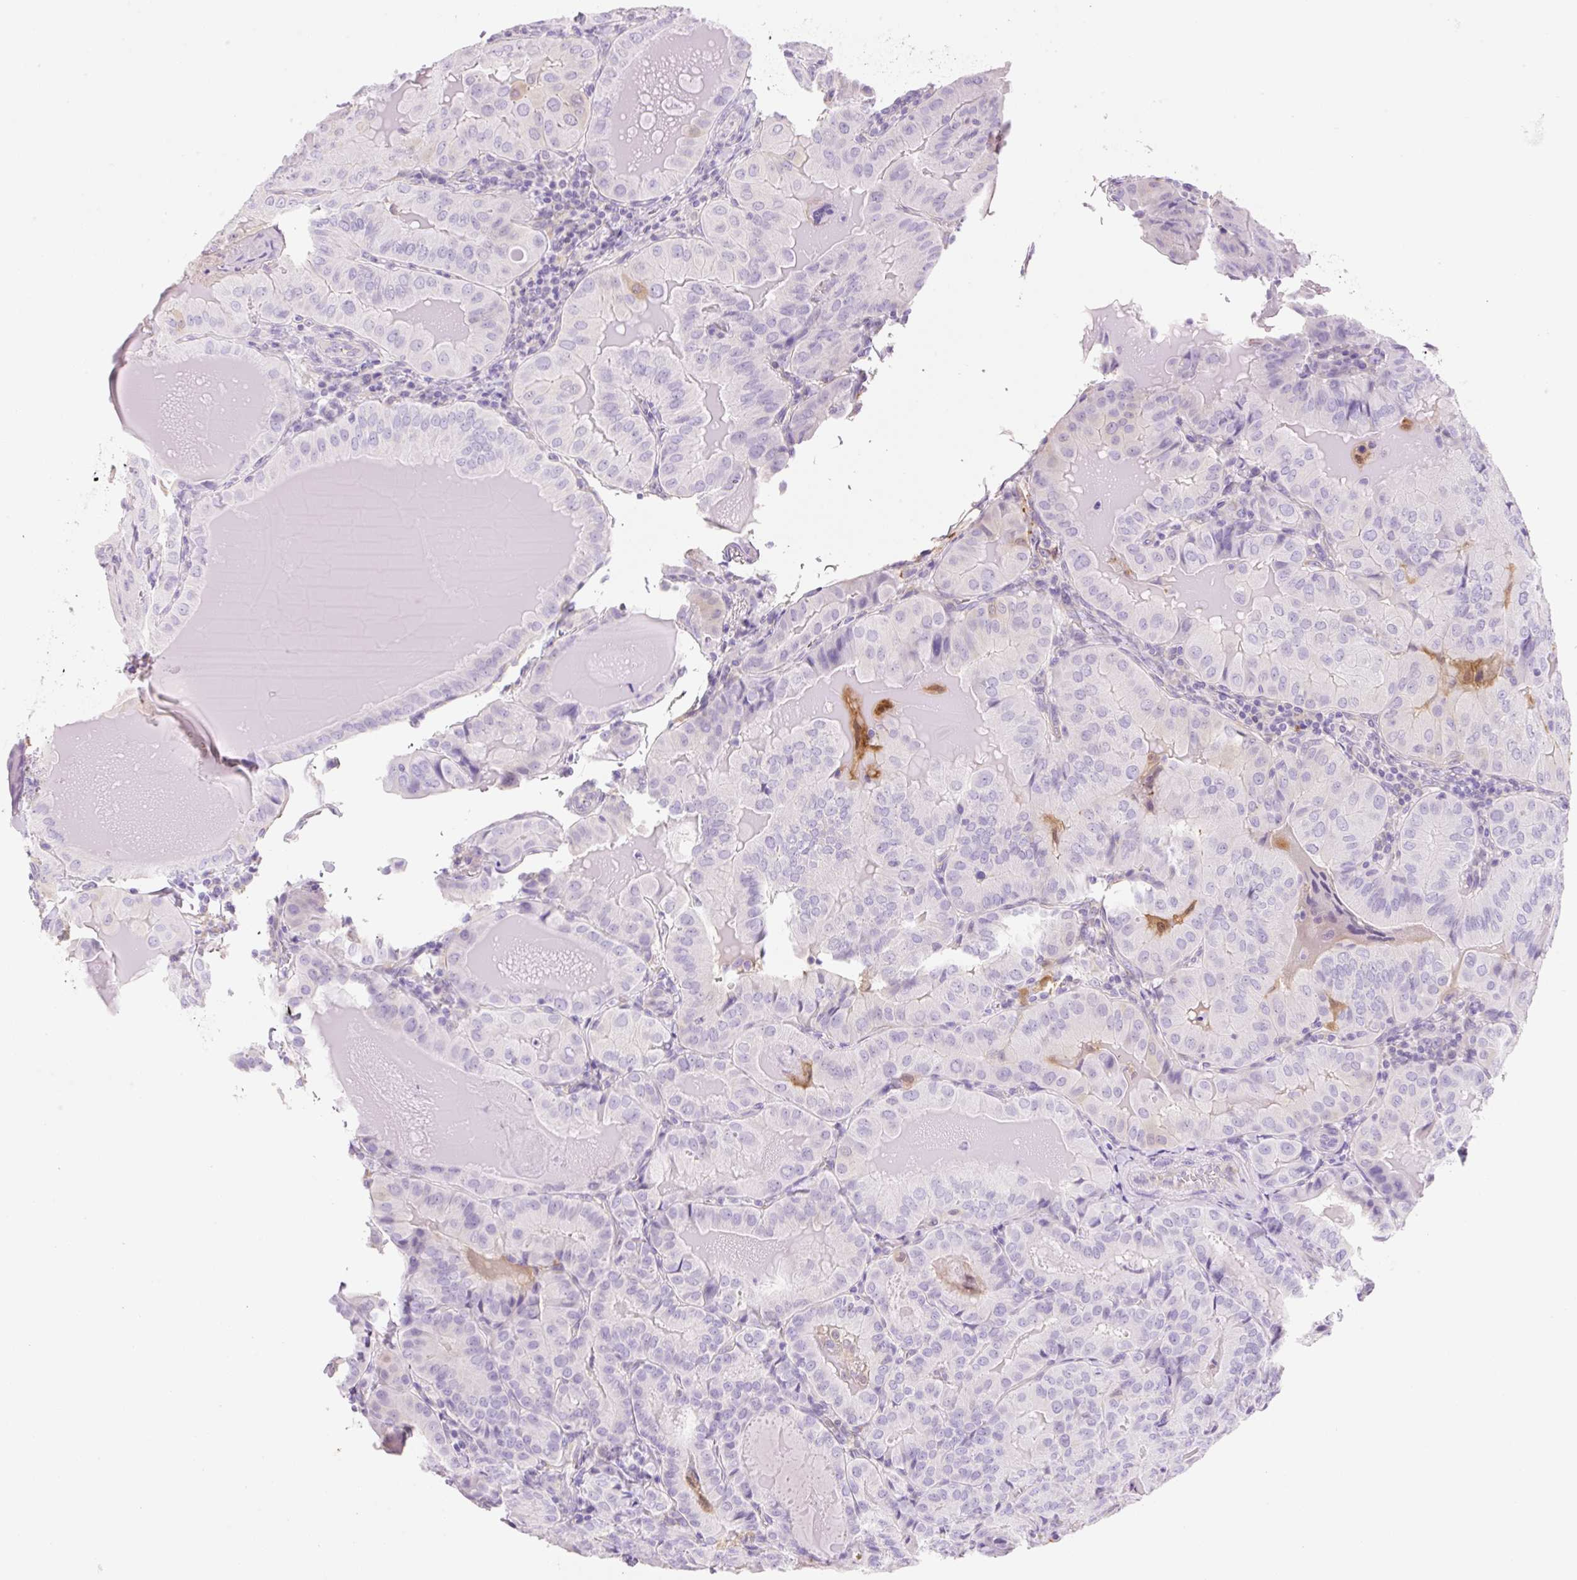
{"staining": {"intensity": "negative", "quantity": "none", "location": "none"}, "tissue": "thyroid cancer", "cell_type": "Tumor cells", "image_type": "cancer", "snomed": [{"axis": "morphology", "description": "Papillary adenocarcinoma, NOS"}, {"axis": "topography", "description": "Thyroid gland"}], "caption": "Immunohistochemistry histopathology image of human thyroid cancer stained for a protein (brown), which shows no positivity in tumor cells.", "gene": "FABP5", "patient": {"sex": "female", "age": 68}}